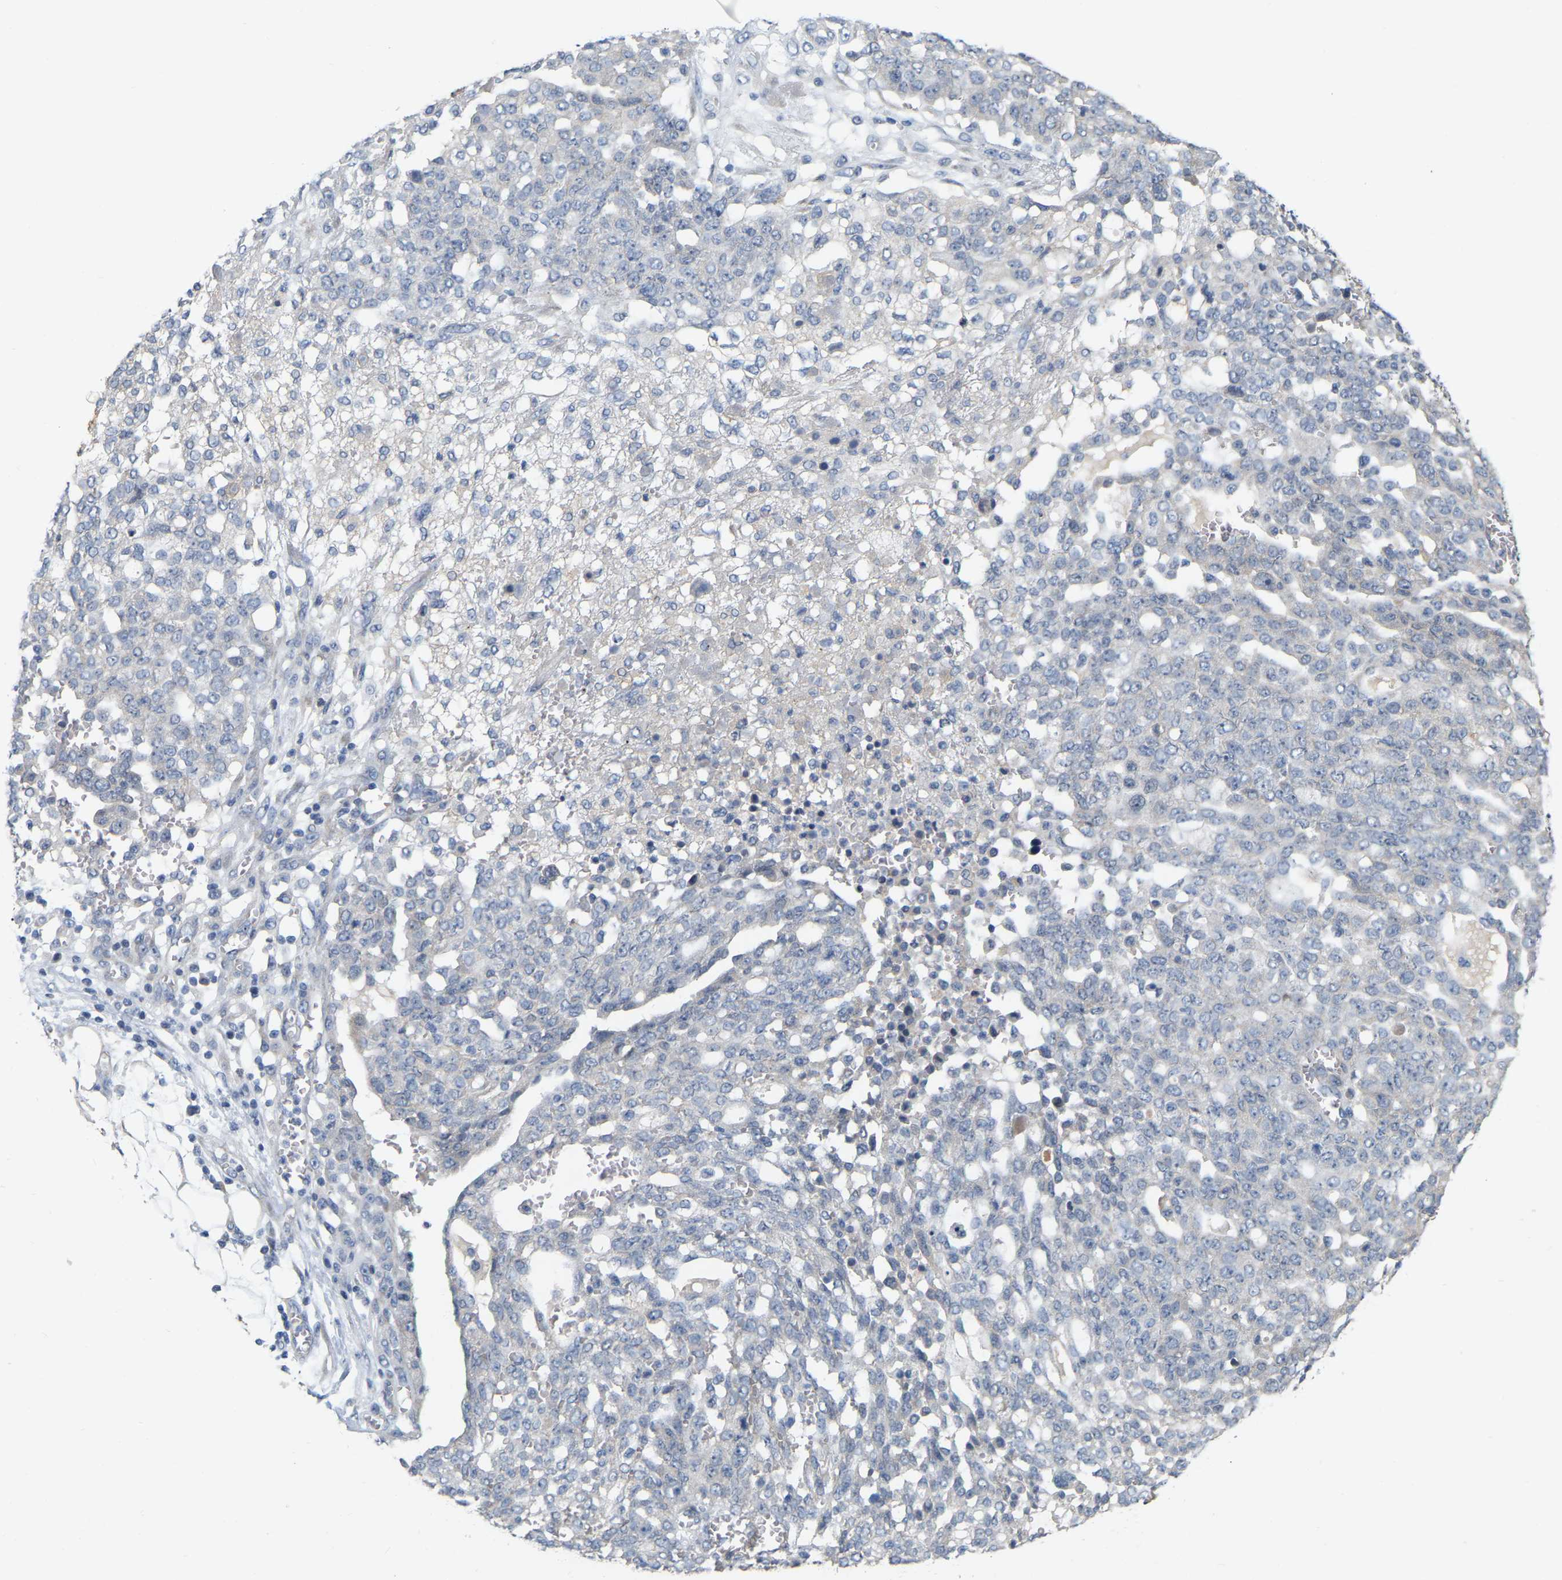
{"staining": {"intensity": "negative", "quantity": "none", "location": "none"}, "tissue": "ovarian cancer", "cell_type": "Tumor cells", "image_type": "cancer", "snomed": [{"axis": "morphology", "description": "Cystadenocarcinoma, serous, NOS"}, {"axis": "topography", "description": "Soft tissue"}, {"axis": "topography", "description": "Ovary"}], "caption": "Immunohistochemistry histopathology image of neoplastic tissue: ovarian cancer (serous cystadenocarcinoma) stained with DAB displays no significant protein staining in tumor cells. (DAB (3,3'-diaminobenzidine) immunohistochemistry visualized using brightfield microscopy, high magnification).", "gene": "SSH1", "patient": {"sex": "female", "age": 57}}